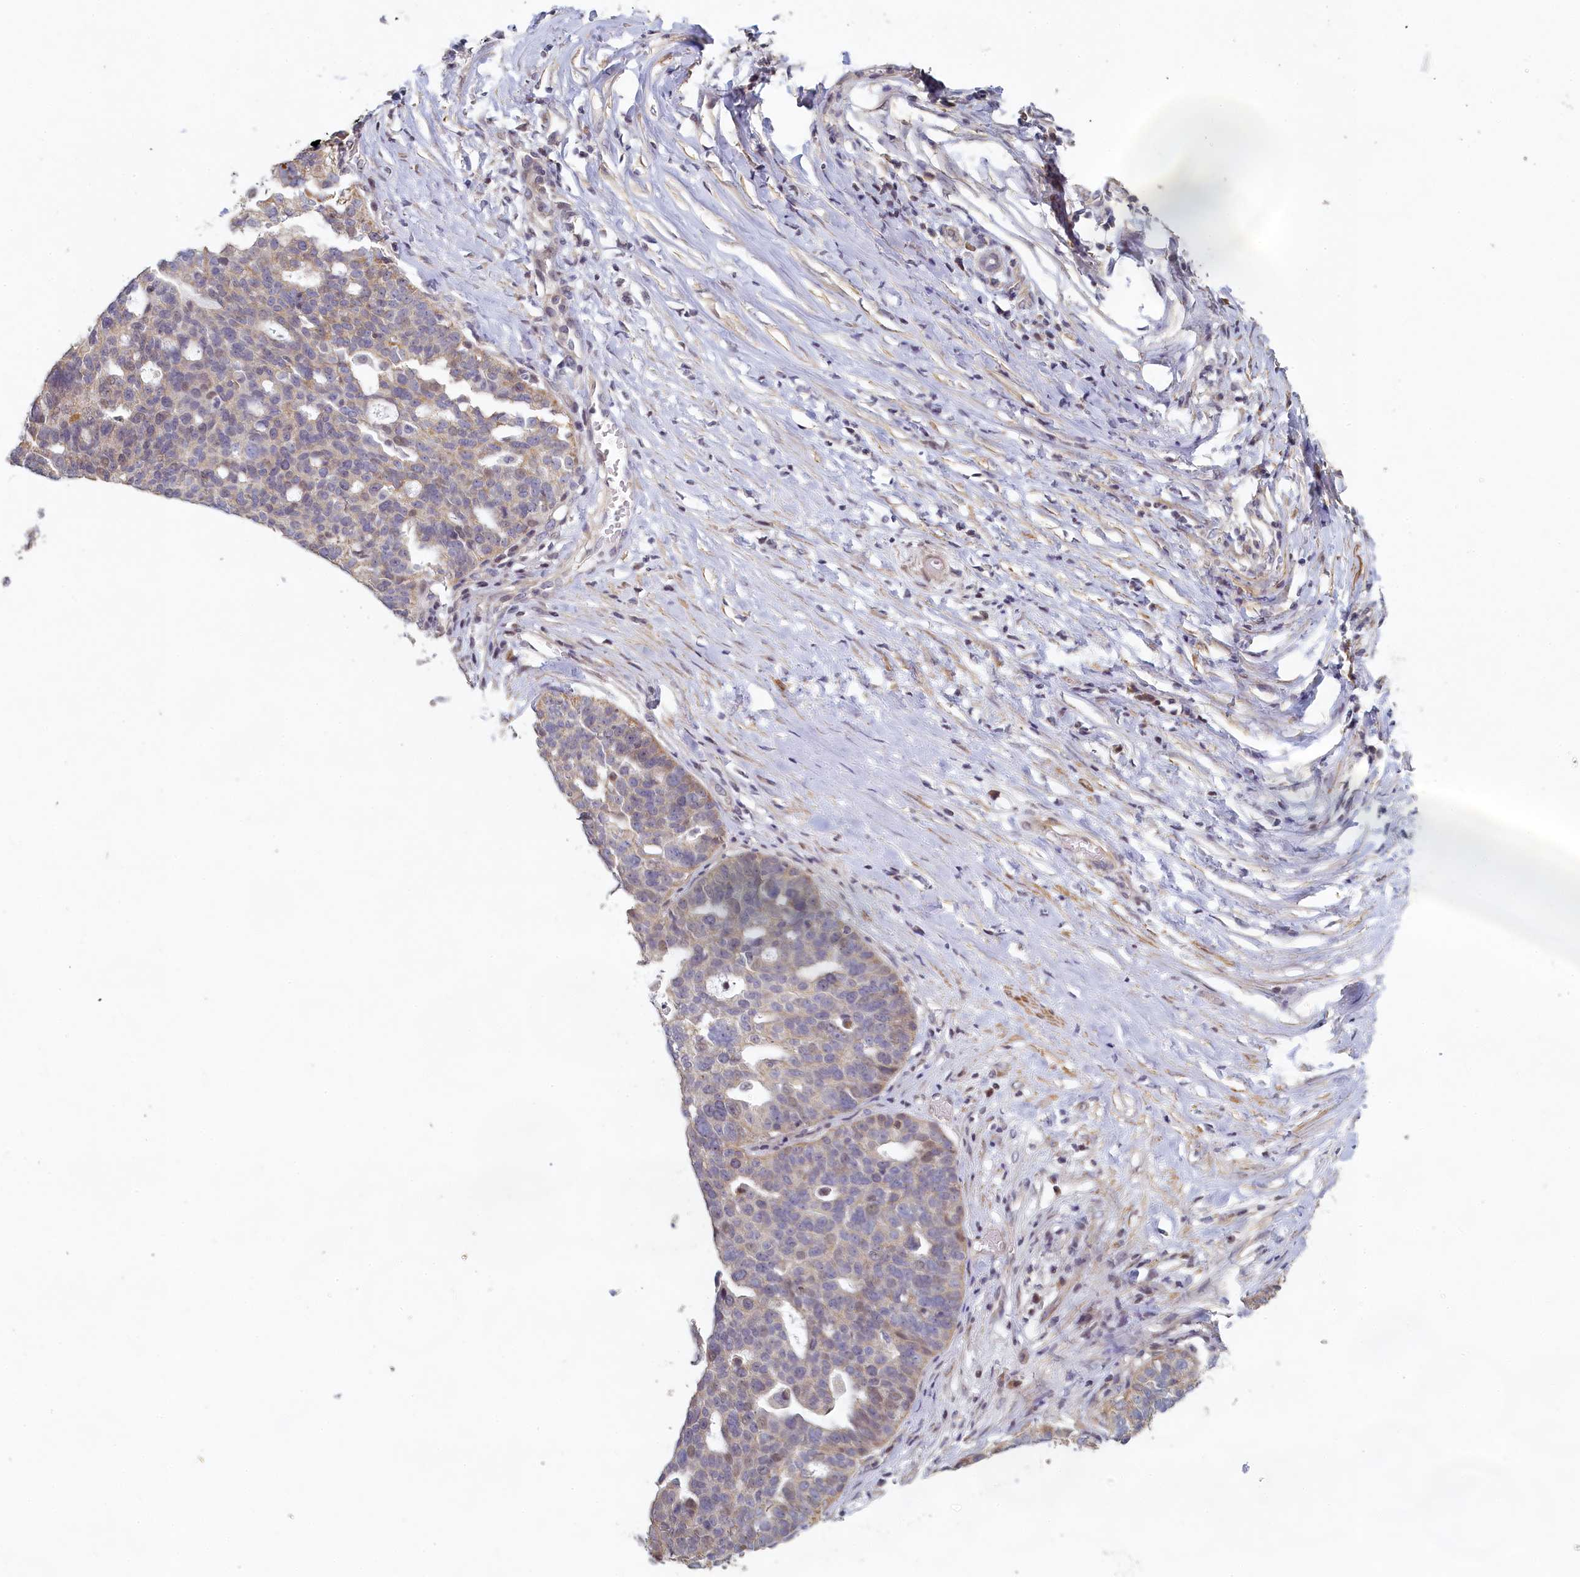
{"staining": {"intensity": "weak", "quantity": "<25%", "location": "cytoplasmic/membranous,nuclear"}, "tissue": "ovarian cancer", "cell_type": "Tumor cells", "image_type": "cancer", "snomed": [{"axis": "morphology", "description": "Cystadenocarcinoma, serous, NOS"}, {"axis": "topography", "description": "Ovary"}], "caption": "Tumor cells show no significant staining in ovarian cancer (serous cystadenocarcinoma). The staining is performed using DAB brown chromogen with nuclei counter-stained in using hematoxylin.", "gene": "DIXDC1", "patient": {"sex": "female", "age": 59}}